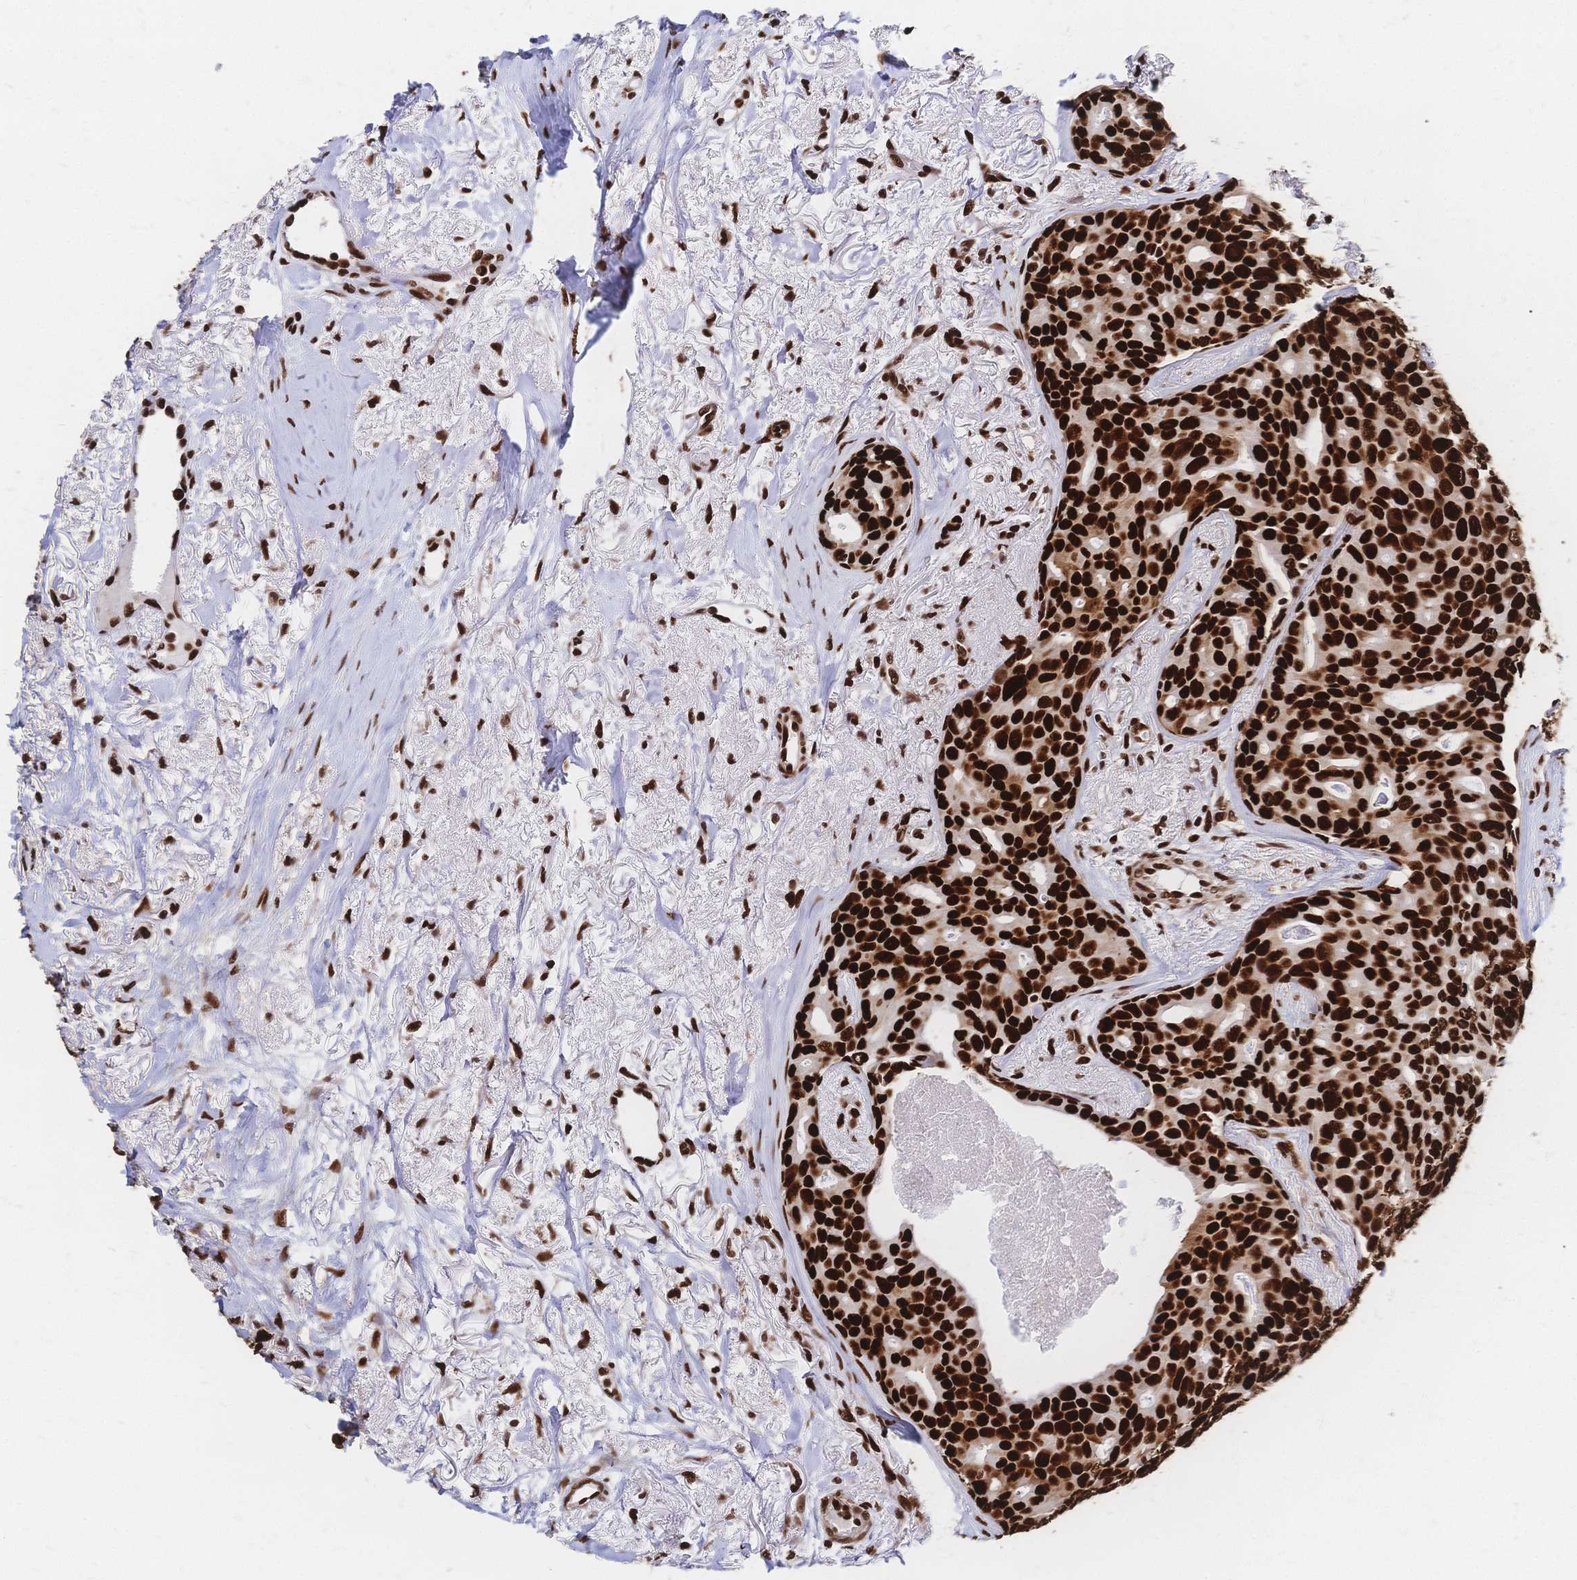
{"staining": {"intensity": "strong", "quantity": ">75%", "location": "nuclear"}, "tissue": "breast cancer", "cell_type": "Tumor cells", "image_type": "cancer", "snomed": [{"axis": "morphology", "description": "Duct carcinoma"}, {"axis": "topography", "description": "Breast"}], "caption": "A photomicrograph of human invasive ductal carcinoma (breast) stained for a protein demonstrates strong nuclear brown staining in tumor cells. The staining was performed using DAB to visualize the protein expression in brown, while the nuclei were stained in blue with hematoxylin (Magnification: 20x).", "gene": "HDGF", "patient": {"sex": "female", "age": 54}}